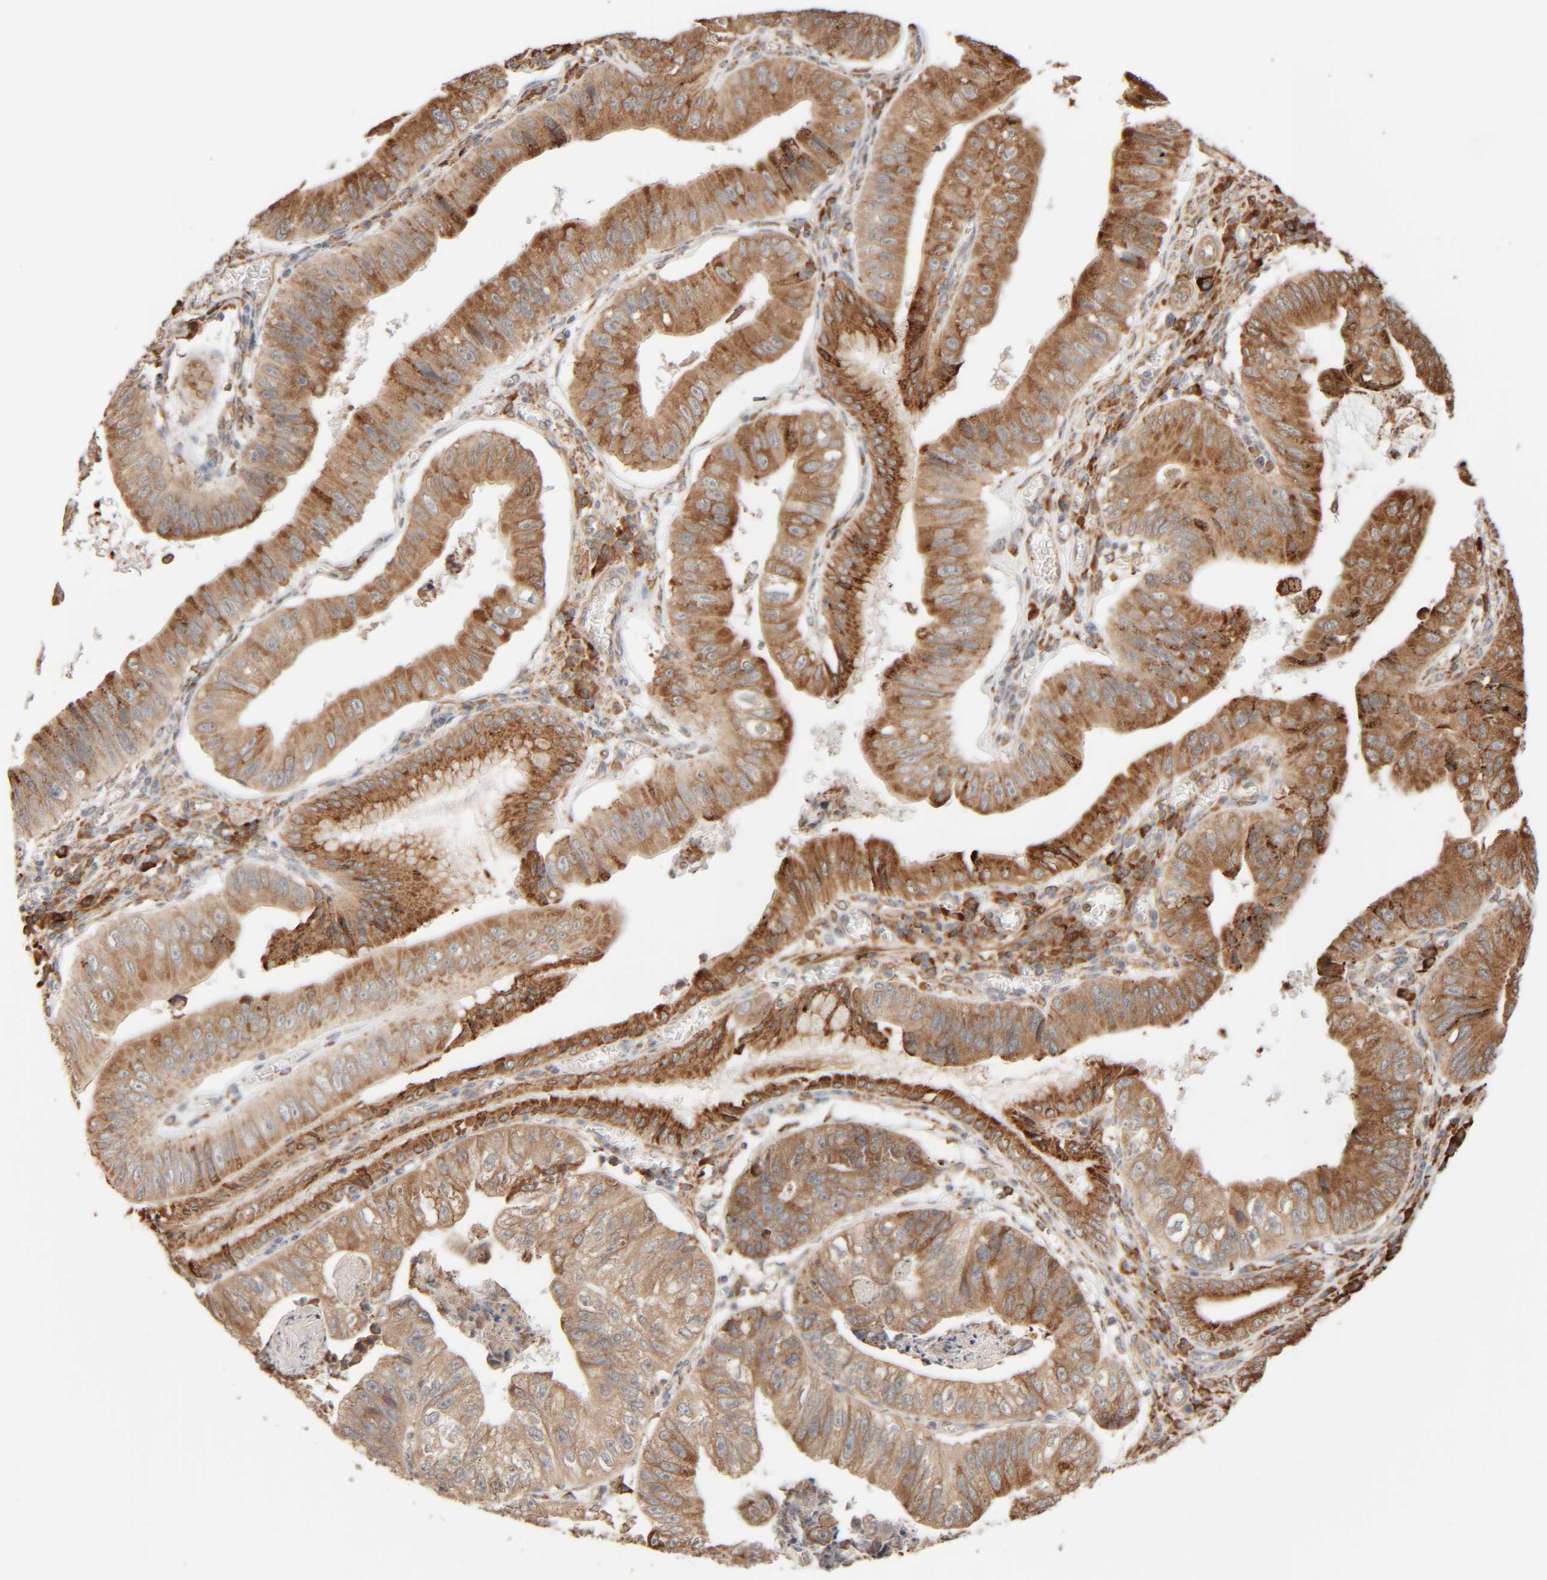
{"staining": {"intensity": "moderate", "quantity": ">75%", "location": "cytoplasmic/membranous"}, "tissue": "stomach cancer", "cell_type": "Tumor cells", "image_type": "cancer", "snomed": [{"axis": "morphology", "description": "Adenocarcinoma, NOS"}, {"axis": "topography", "description": "Stomach"}], "caption": "A high-resolution photomicrograph shows immunohistochemistry (IHC) staining of stomach adenocarcinoma, which shows moderate cytoplasmic/membranous positivity in approximately >75% of tumor cells.", "gene": "INTS1", "patient": {"sex": "male", "age": 59}}